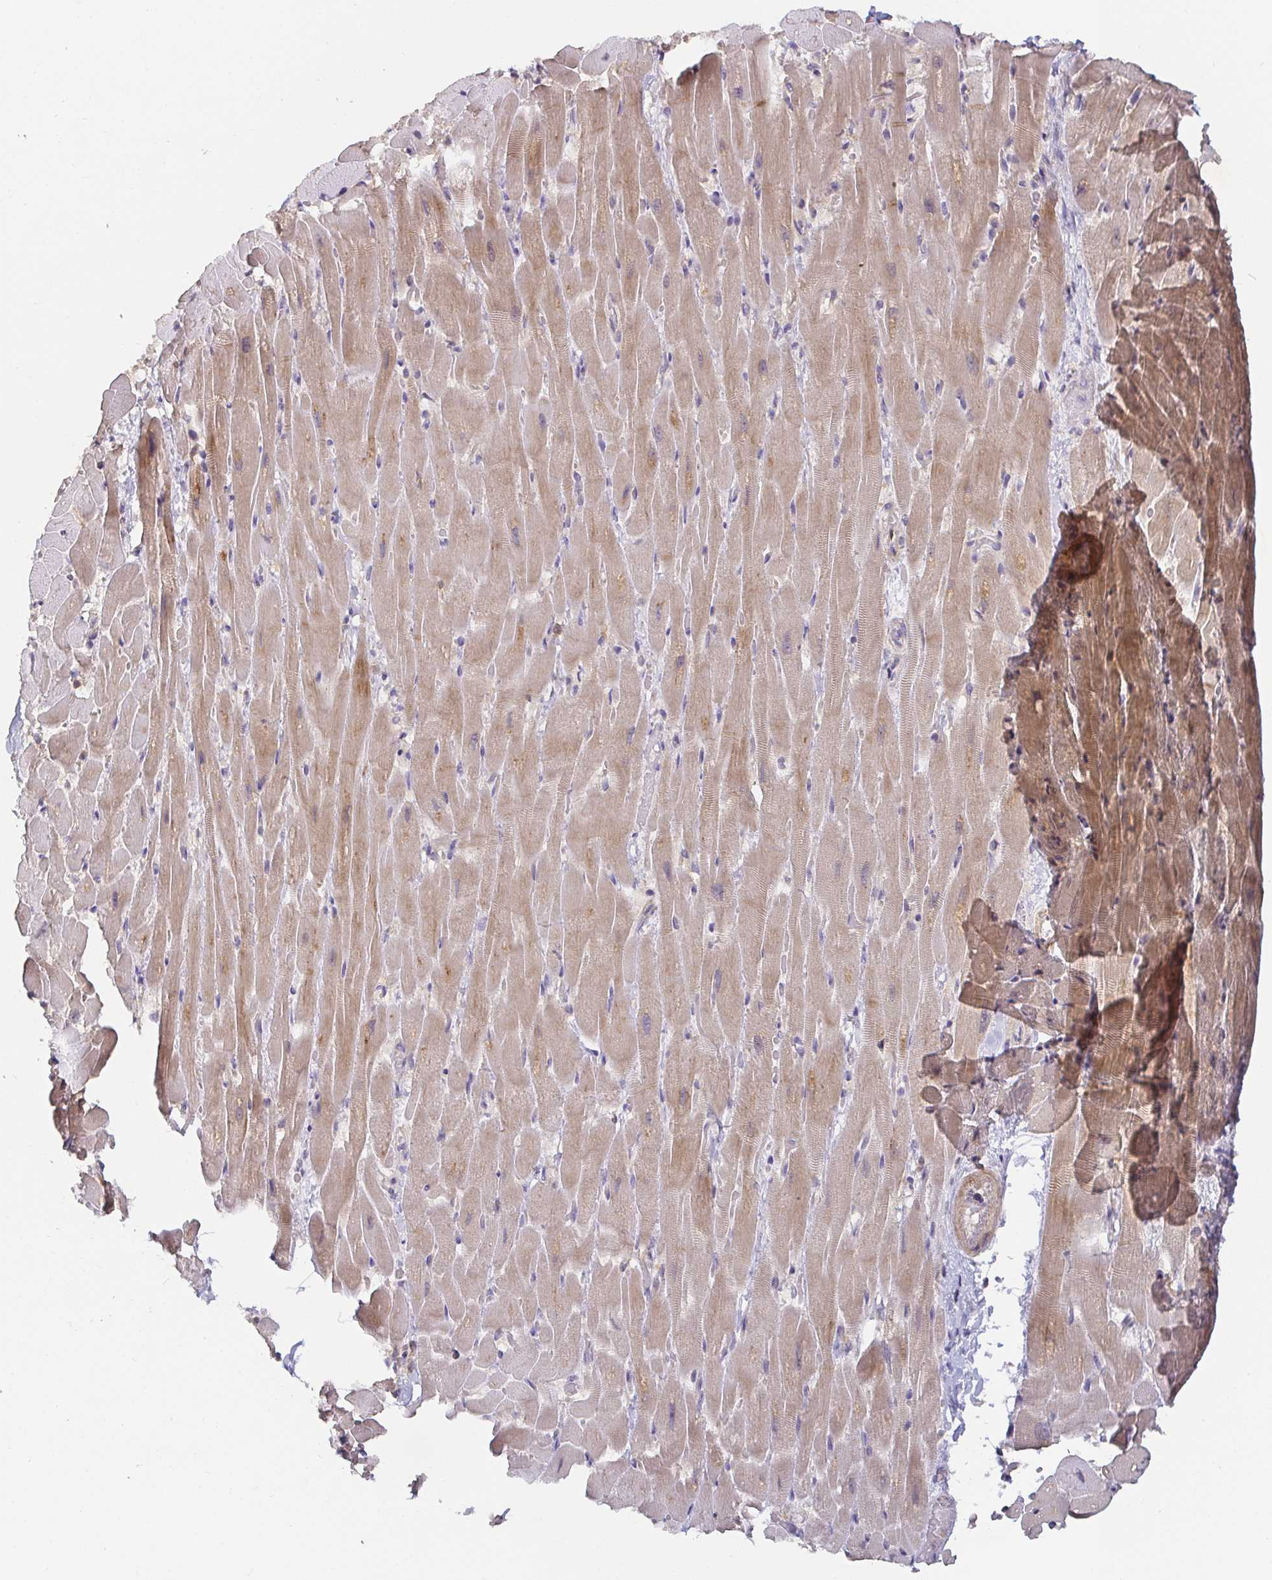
{"staining": {"intensity": "weak", "quantity": "25%-75%", "location": "cytoplasmic/membranous"}, "tissue": "heart muscle", "cell_type": "Cardiomyocytes", "image_type": "normal", "snomed": [{"axis": "morphology", "description": "Normal tissue, NOS"}, {"axis": "topography", "description": "Heart"}], "caption": "Immunohistochemistry (IHC) (DAB (3,3'-diaminobenzidine)) staining of unremarkable heart muscle shows weak cytoplasmic/membranous protein positivity in approximately 25%-75% of cardiomyocytes. (DAB (3,3'-diaminobenzidine) = brown stain, brightfield microscopy at high magnification).", "gene": "CDH18", "patient": {"sex": "male", "age": 37}}